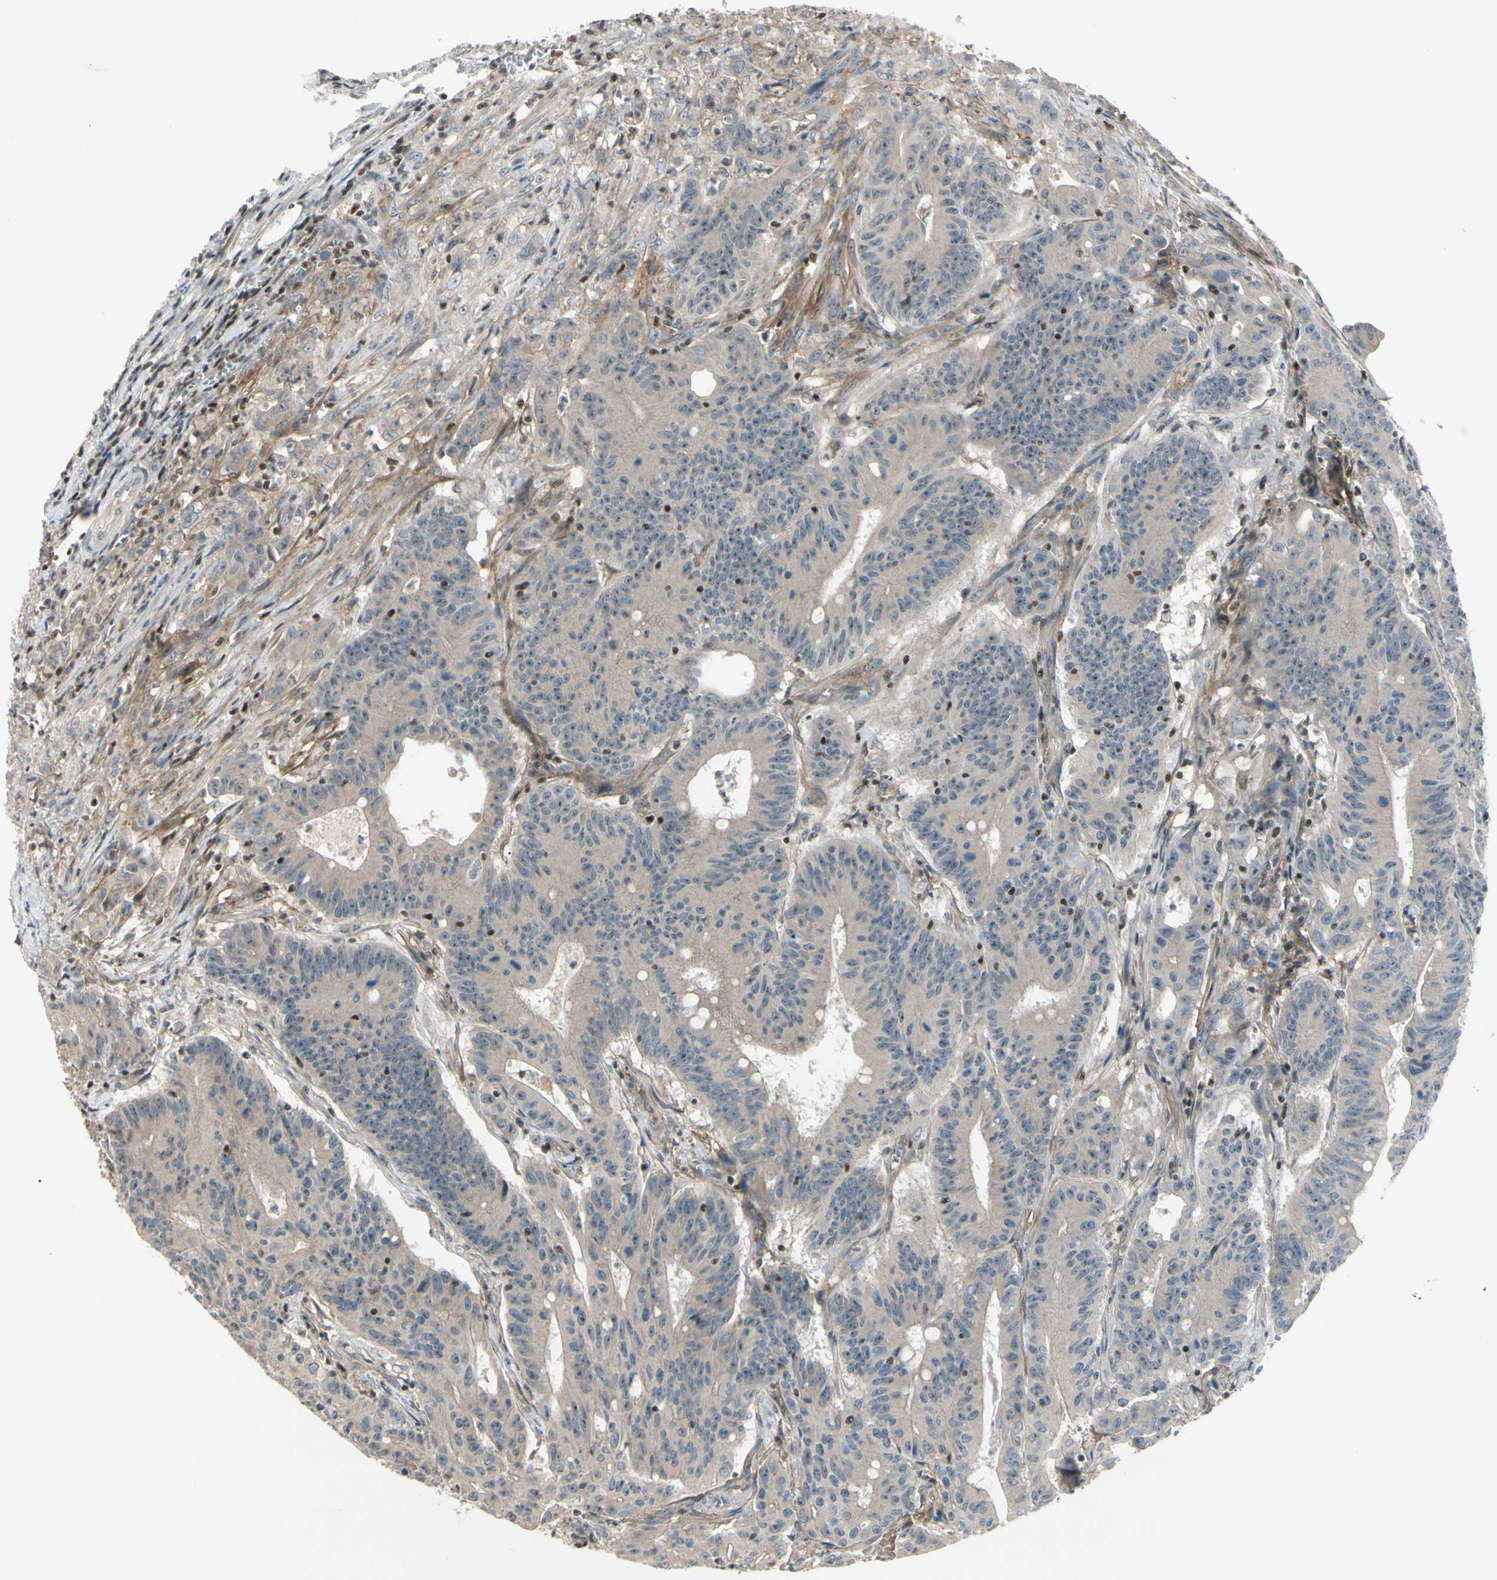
{"staining": {"intensity": "weak", "quantity": ">75%", "location": "cytoplasmic/membranous"}, "tissue": "colorectal cancer", "cell_type": "Tumor cells", "image_type": "cancer", "snomed": [{"axis": "morphology", "description": "Adenocarcinoma, NOS"}, {"axis": "topography", "description": "Colon"}], "caption": "A brown stain highlights weak cytoplasmic/membranous staining of a protein in human adenocarcinoma (colorectal) tumor cells.", "gene": "NFYA", "patient": {"sex": "male", "age": 45}}